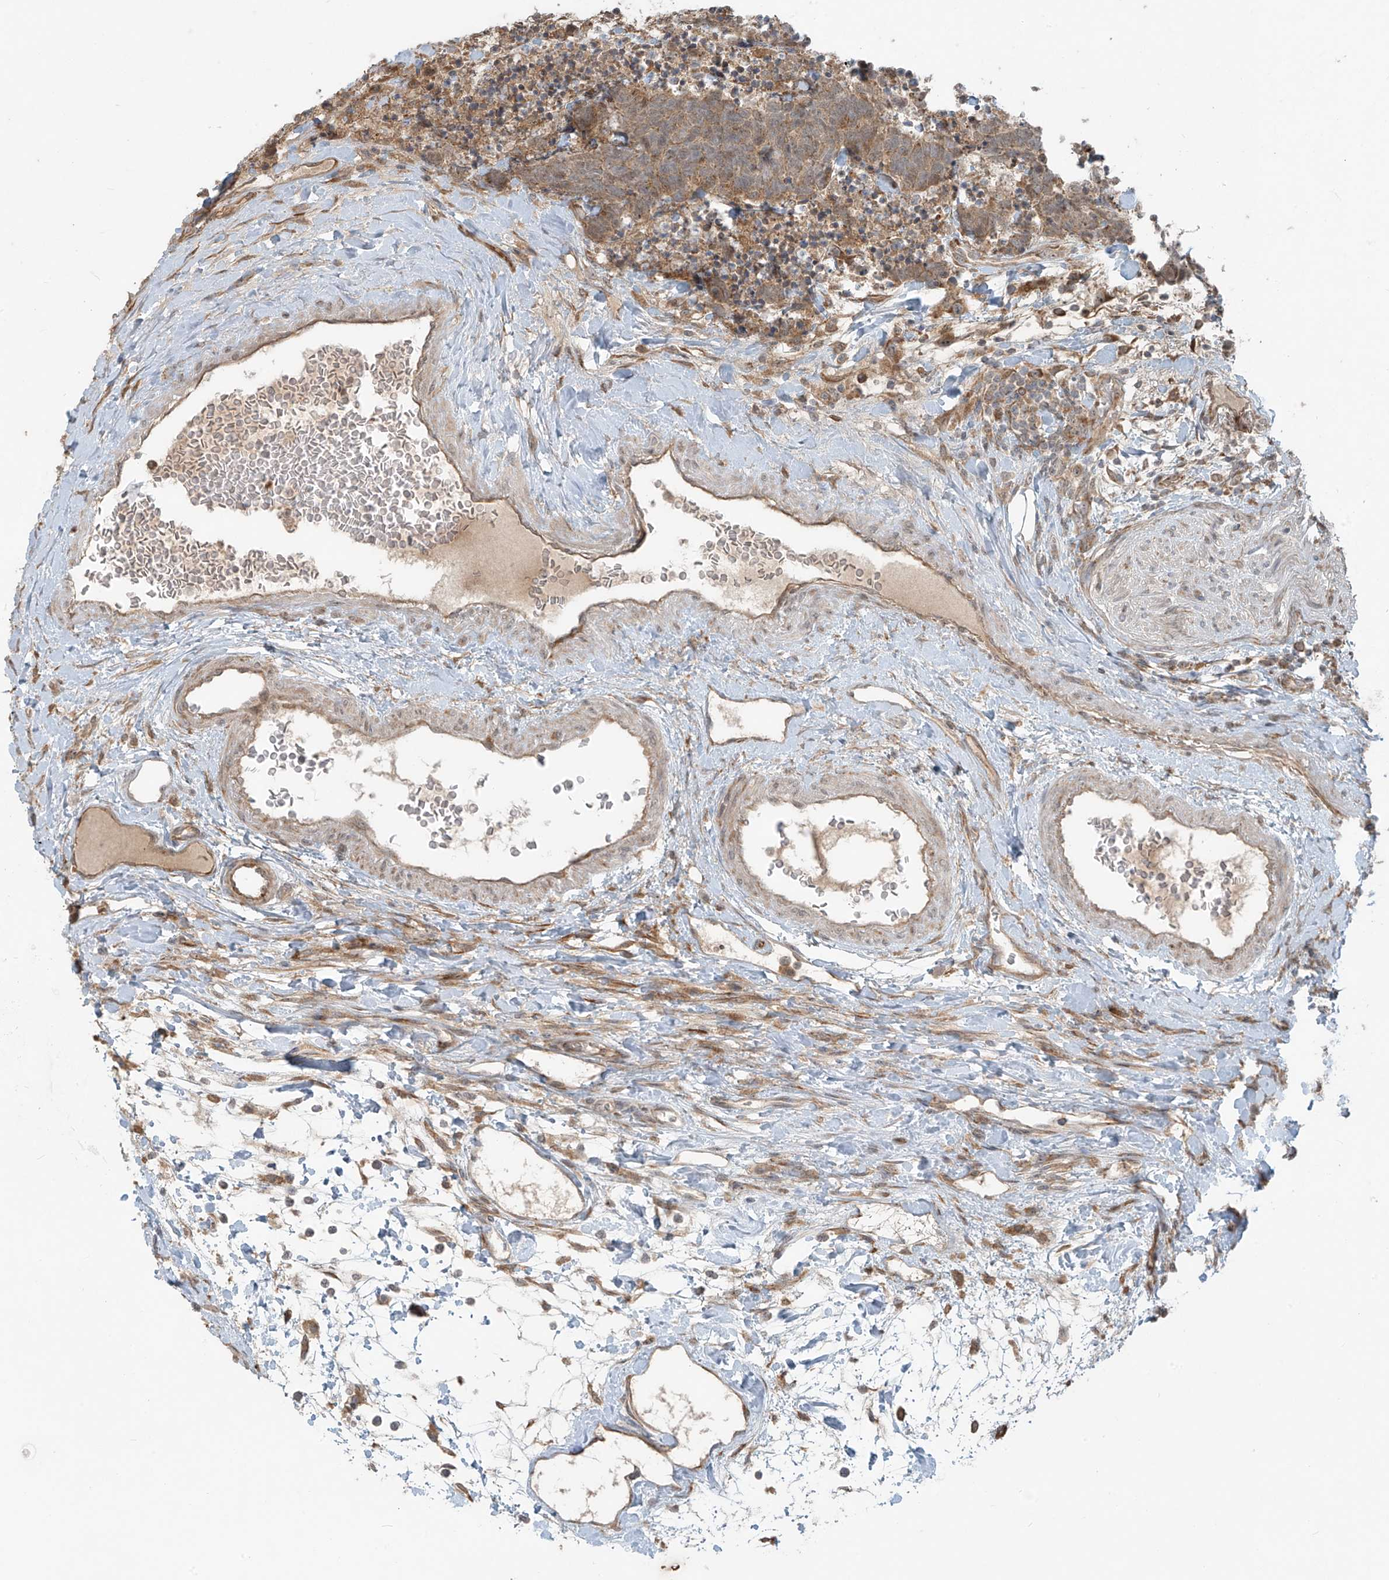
{"staining": {"intensity": "moderate", "quantity": ">75%", "location": "cytoplasmic/membranous"}, "tissue": "carcinoid", "cell_type": "Tumor cells", "image_type": "cancer", "snomed": [{"axis": "morphology", "description": "Carcinoma, NOS"}, {"axis": "morphology", "description": "Carcinoid, malignant, NOS"}, {"axis": "topography", "description": "Urinary bladder"}], "caption": "Carcinoid stained for a protein displays moderate cytoplasmic/membranous positivity in tumor cells. Using DAB (3,3'-diaminobenzidine) (brown) and hematoxylin (blue) stains, captured at high magnification using brightfield microscopy.", "gene": "KATNIP", "patient": {"sex": "male", "age": 57}}